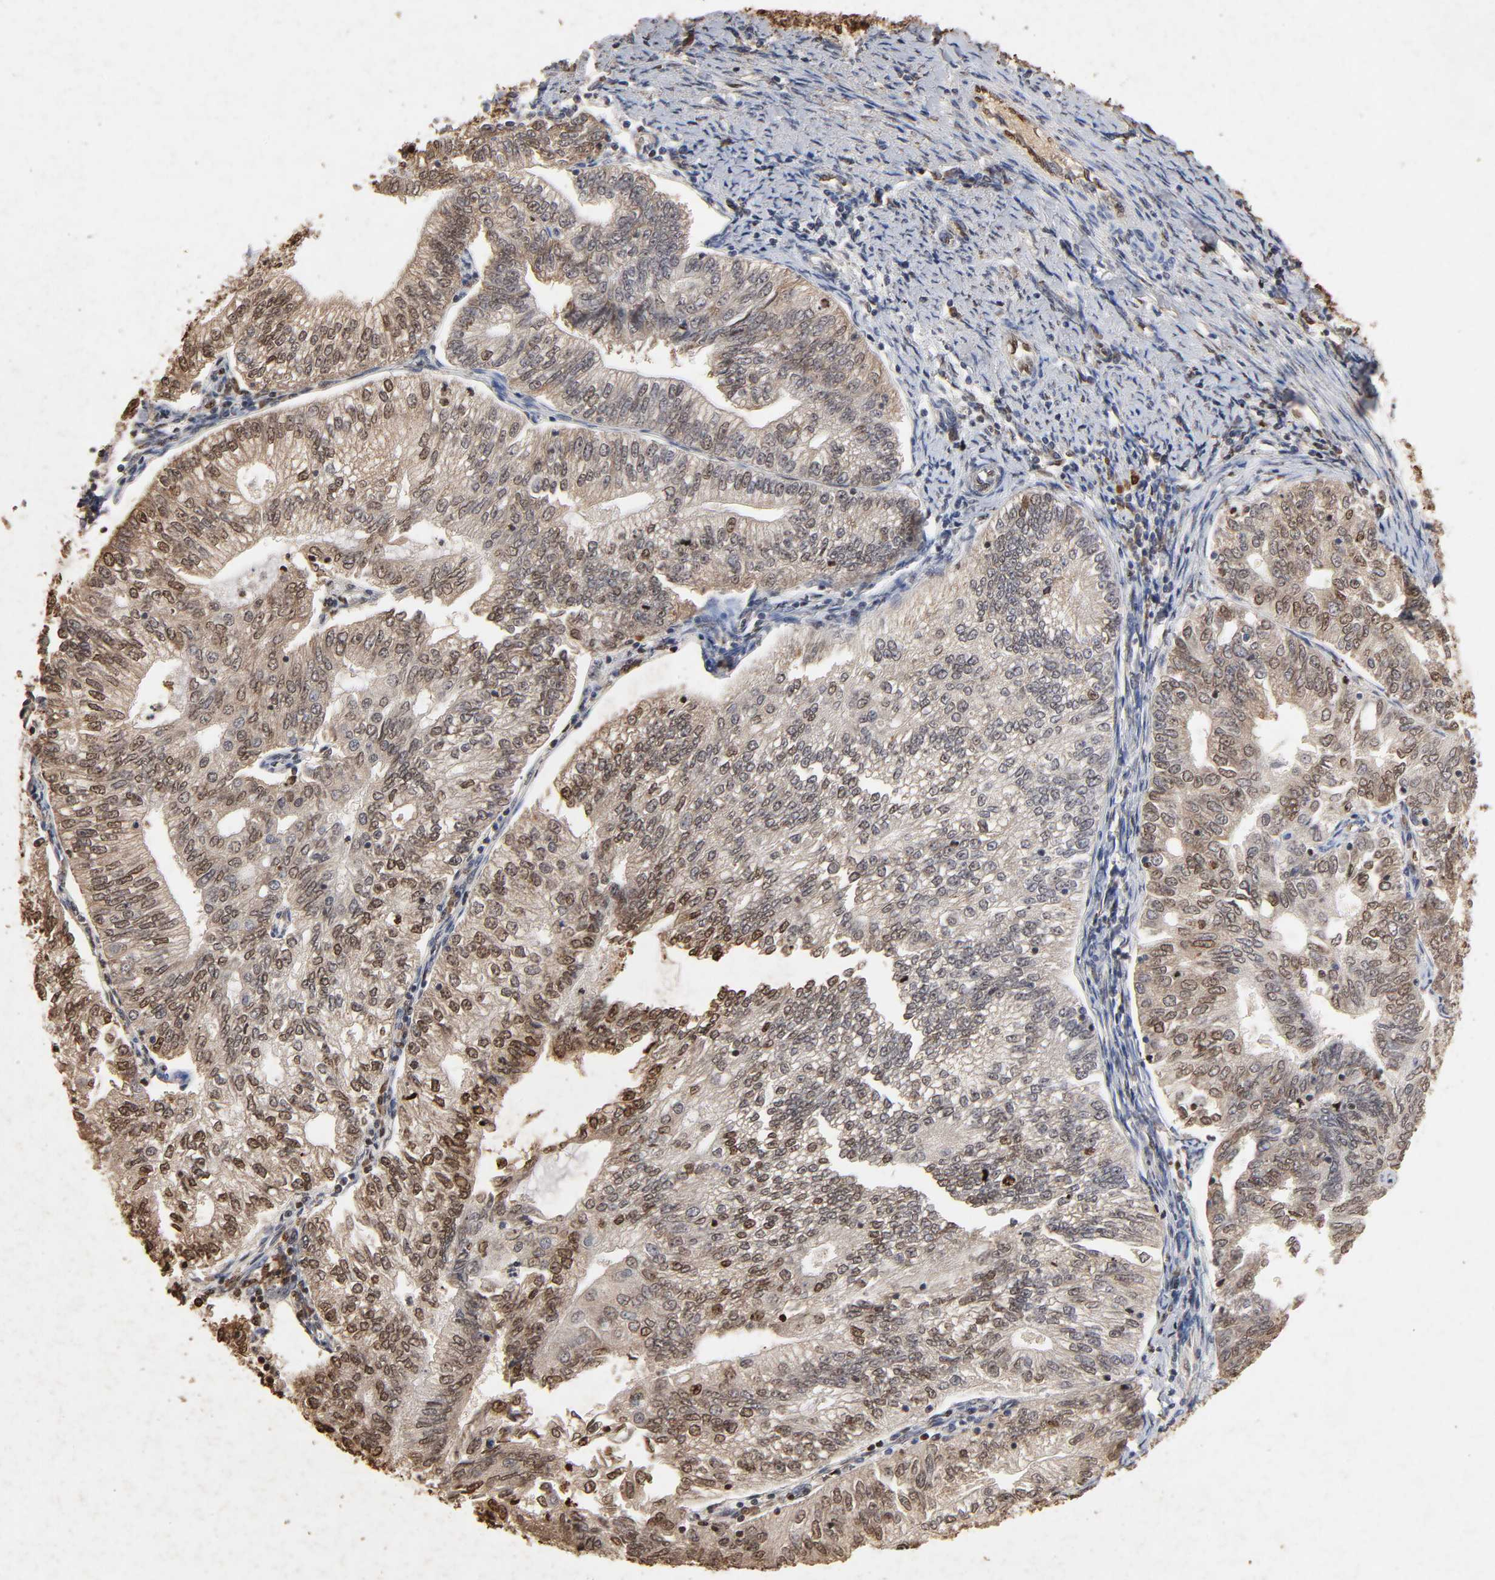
{"staining": {"intensity": "strong", "quantity": "25%-75%", "location": "cytoplasmic/membranous"}, "tissue": "endometrial cancer", "cell_type": "Tumor cells", "image_type": "cancer", "snomed": [{"axis": "morphology", "description": "Adenocarcinoma, NOS"}, {"axis": "topography", "description": "Endometrium"}], "caption": "Tumor cells reveal high levels of strong cytoplasmic/membranous expression in approximately 25%-75% of cells in human endometrial adenocarcinoma.", "gene": "CYCS", "patient": {"sex": "female", "age": 69}}